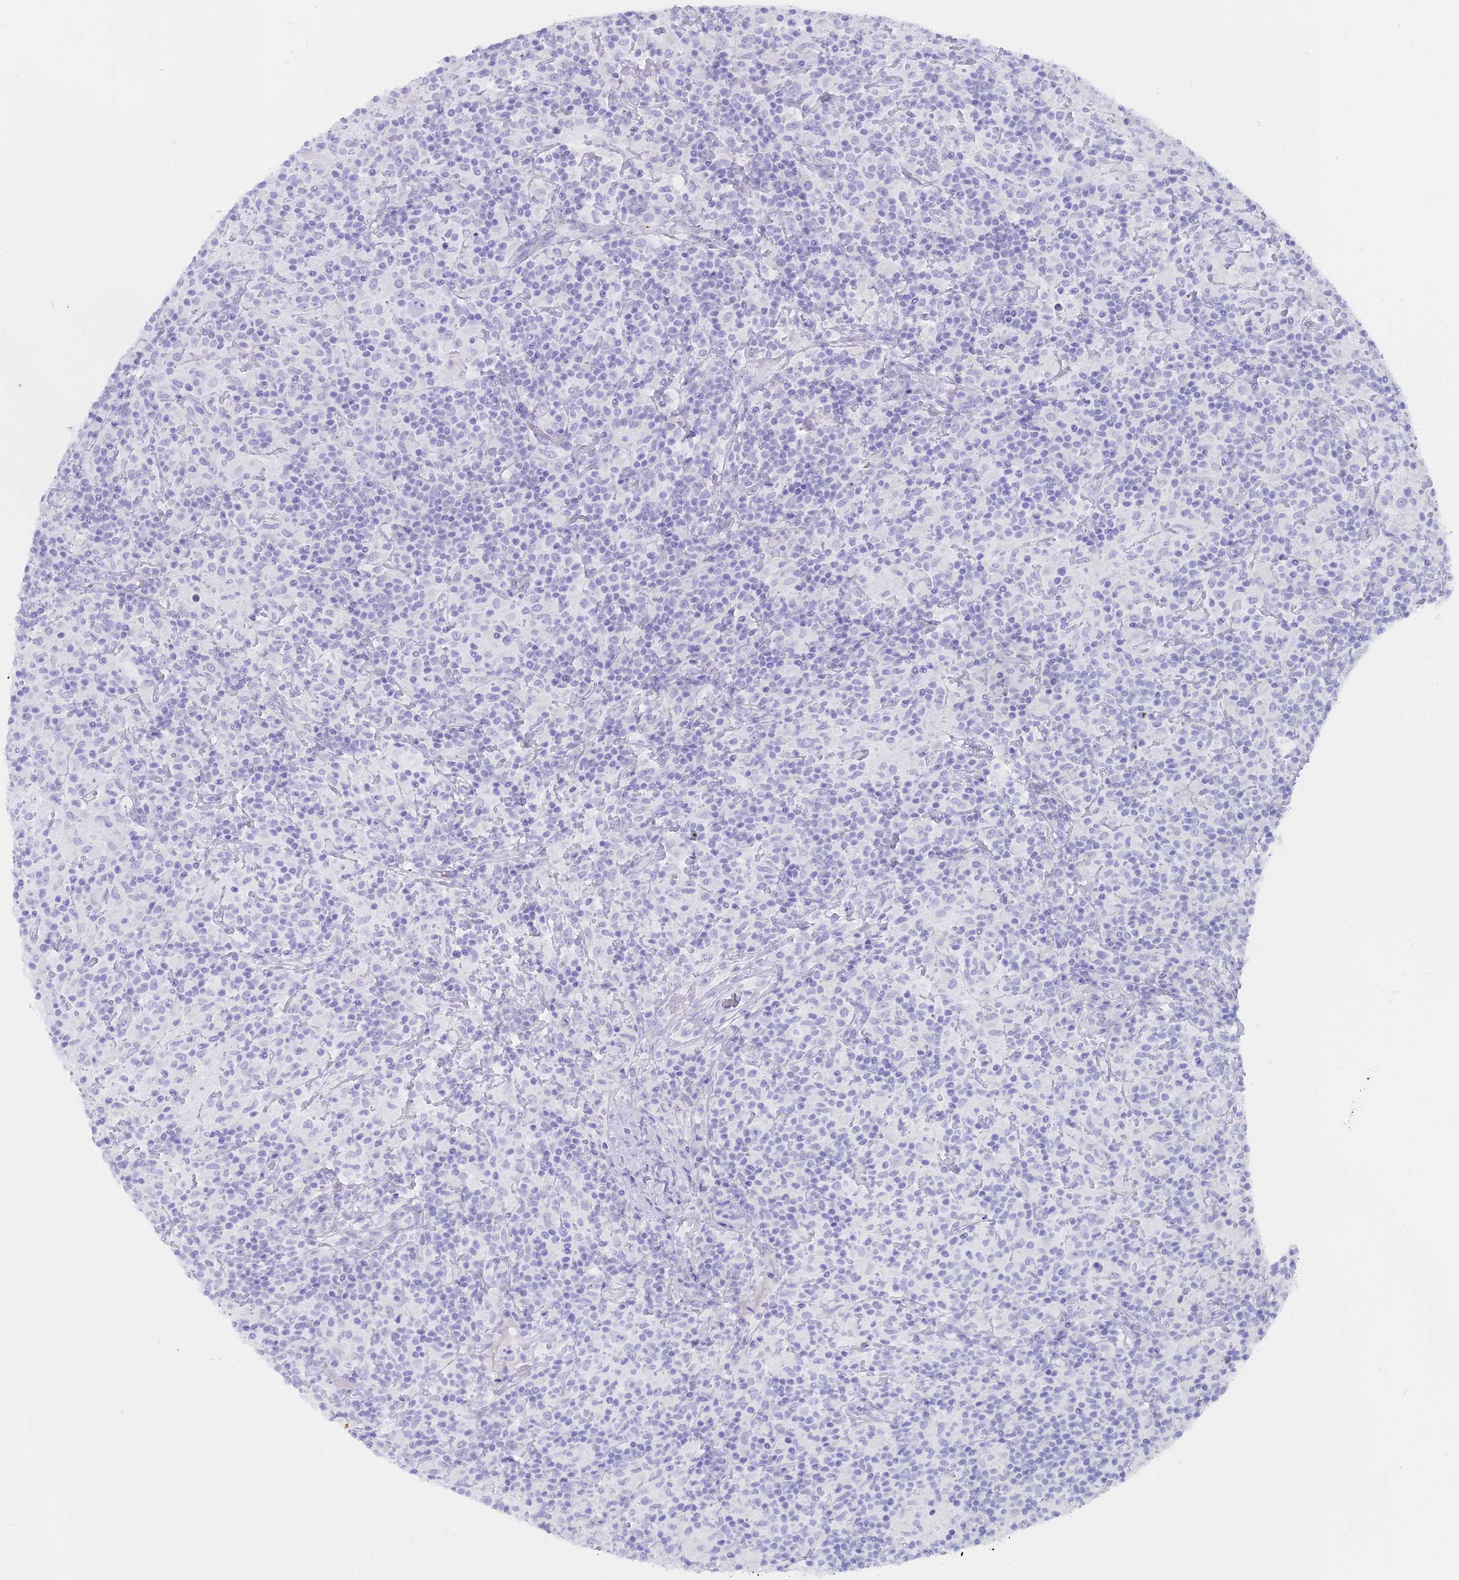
{"staining": {"intensity": "negative", "quantity": "none", "location": "none"}, "tissue": "lymphoma", "cell_type": "Tumor cells", "image_type": "cancer", "snomed": [{"axis": "morphology", "description": "Hodgkin's disease, NOS"}, {"axis": "topography", "description": "Lymph node"}], "caption": "This is an immunohistochemistry (IHC) histopathology image of Hodgkin's disease. There is no expression in tumor cells.", "gene": "ALPP", "patient": {"sex": "male", "age": 70}}